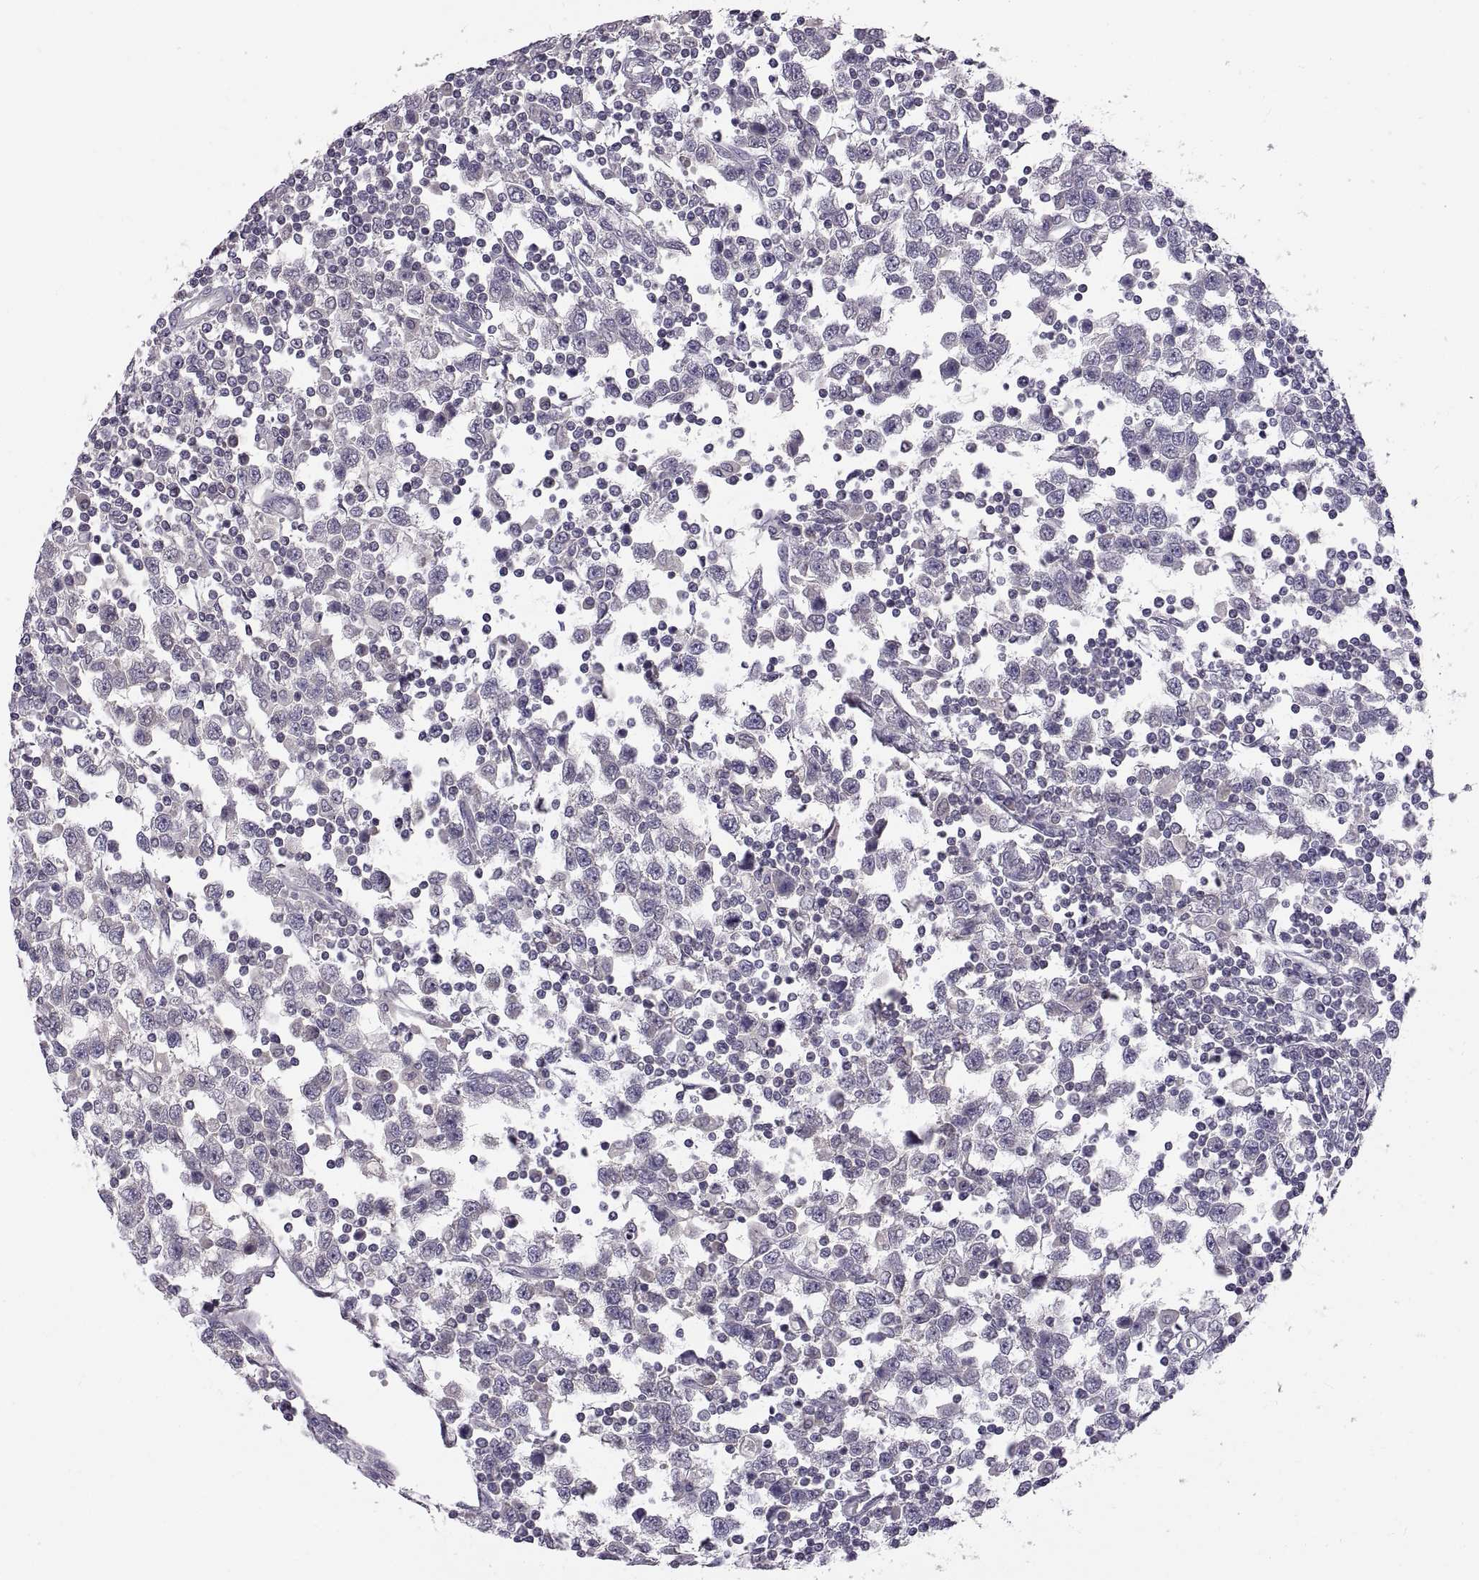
{"staining": {"intensity": "negative", "quantity": "none", "location": "none"}, "tissue": "testis cancer", "cell_type": "Tumor cells", "image_type": "cancer", "snomed": [{"axis": "morphology", "description": "Seminoma, NOS"}, {"axis": "topography", "description": "Testis"}], "caption": "This micrograph is of testis cancer (seminoma) stained with immunohistochemistry (IHC) to label a protein in brown with the nuclei are counter-stained blue. There is no expression in tumor cells. (DAB (3,3'-diaminobenzidine) immunohistochemistry (IHC), high magnification).", "gene": "WFDC8", "patient": {"sex": "male", "age": 34}}